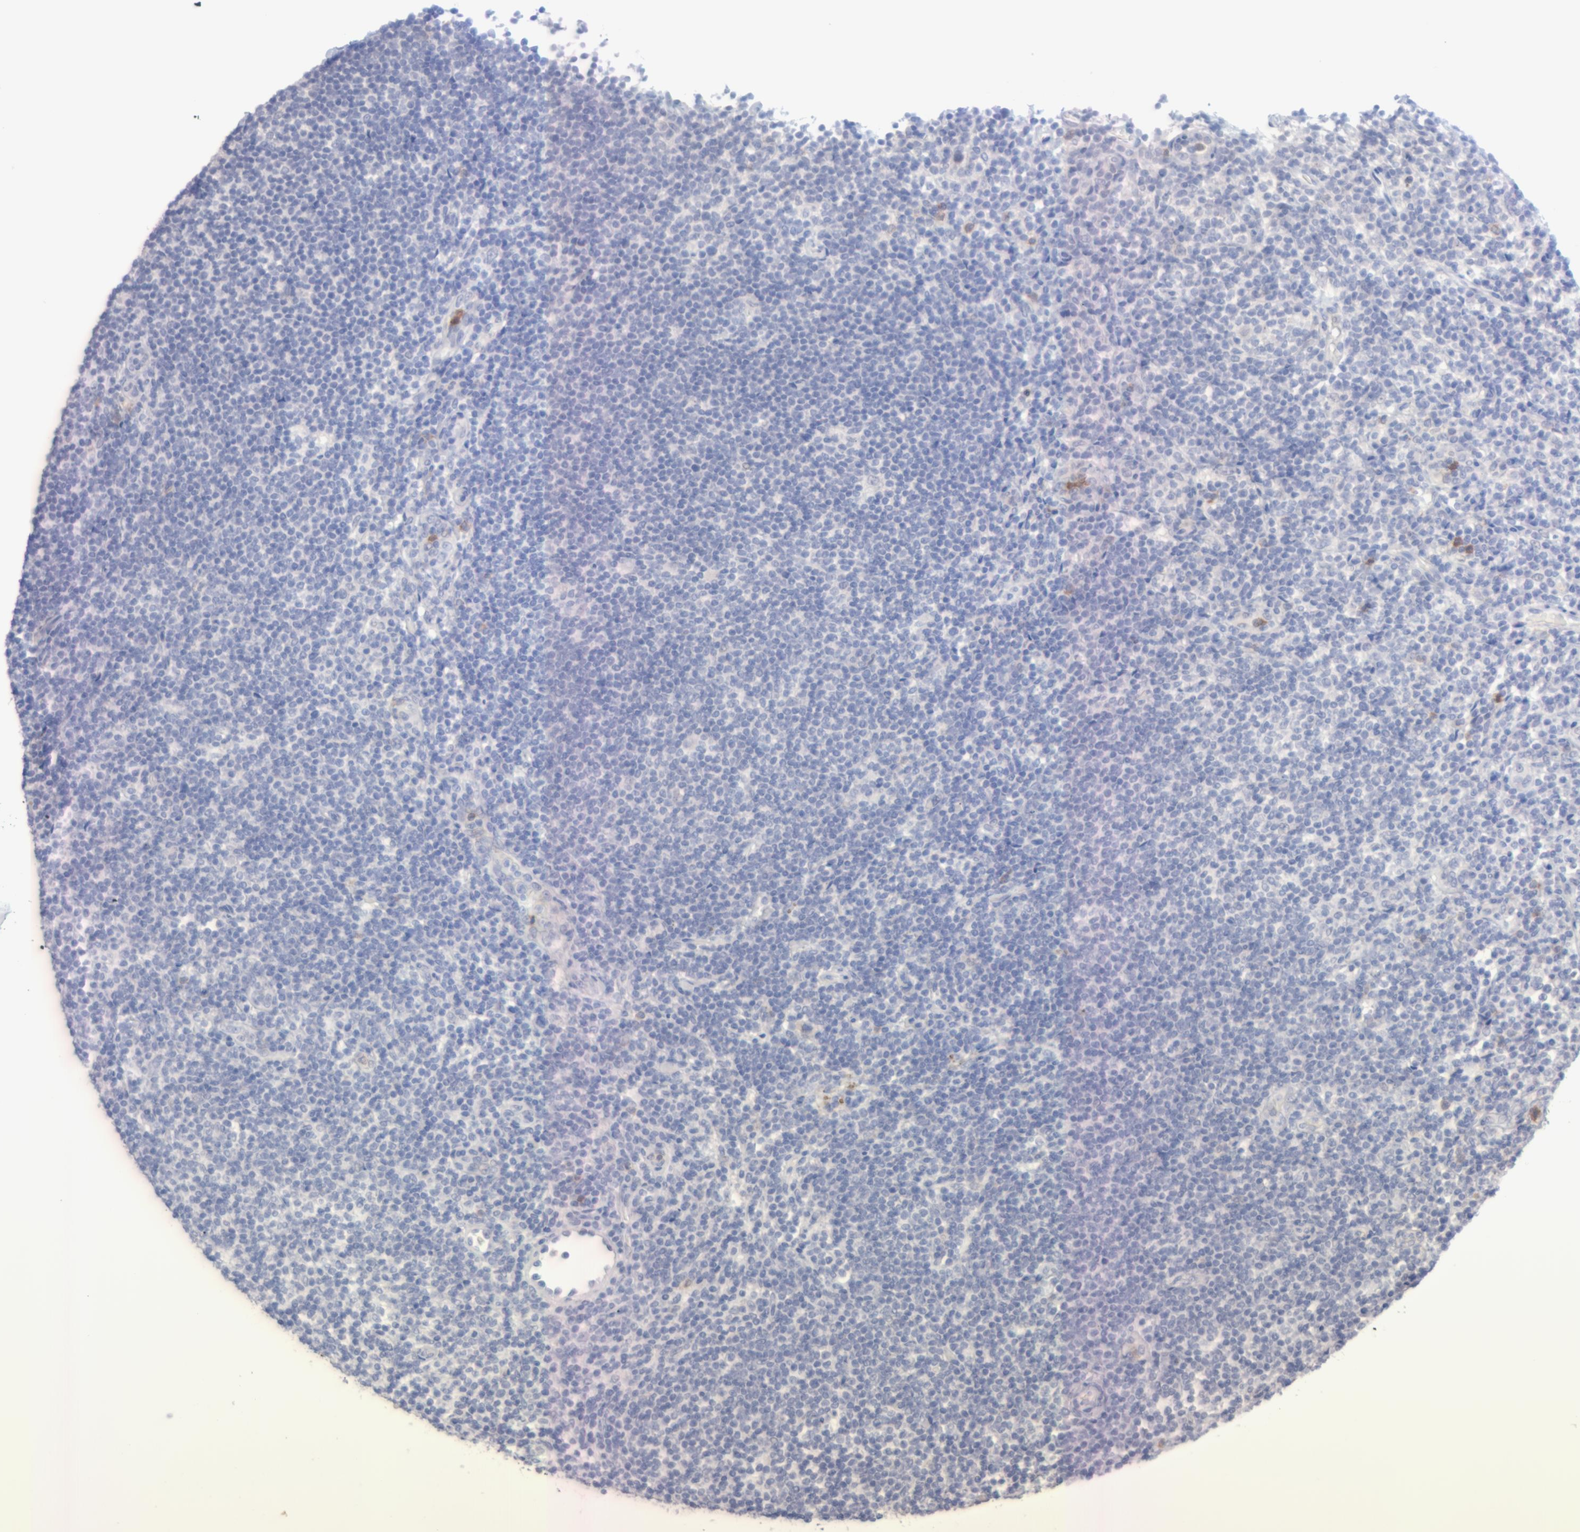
{"staining": {"intensity": "moderate", "quantity": "<25%", "location": "cytoplasmic/membranous"}, "tissue": "lymphoma", "cell_type": "Tumor cells", "image_type": "cancer", "snomed": [{"axis": "morphology", "description": "Malignant lymphoma, non-Hodgkin's type, Low grade"}, {"axis": "topography", "description": "Lymph node"}], "caption": "Immunohistochemistry image of neoplastic tissue: human lymphoma stained using IHC shows low levels of moderate protein expression localized specifically in the cytoplasmic/membranous of tumor cells, appearing as a cytoplasmic/membranous brown color.", "gene": "MGAM", "patient": {"sex": "female", "age": 76}}